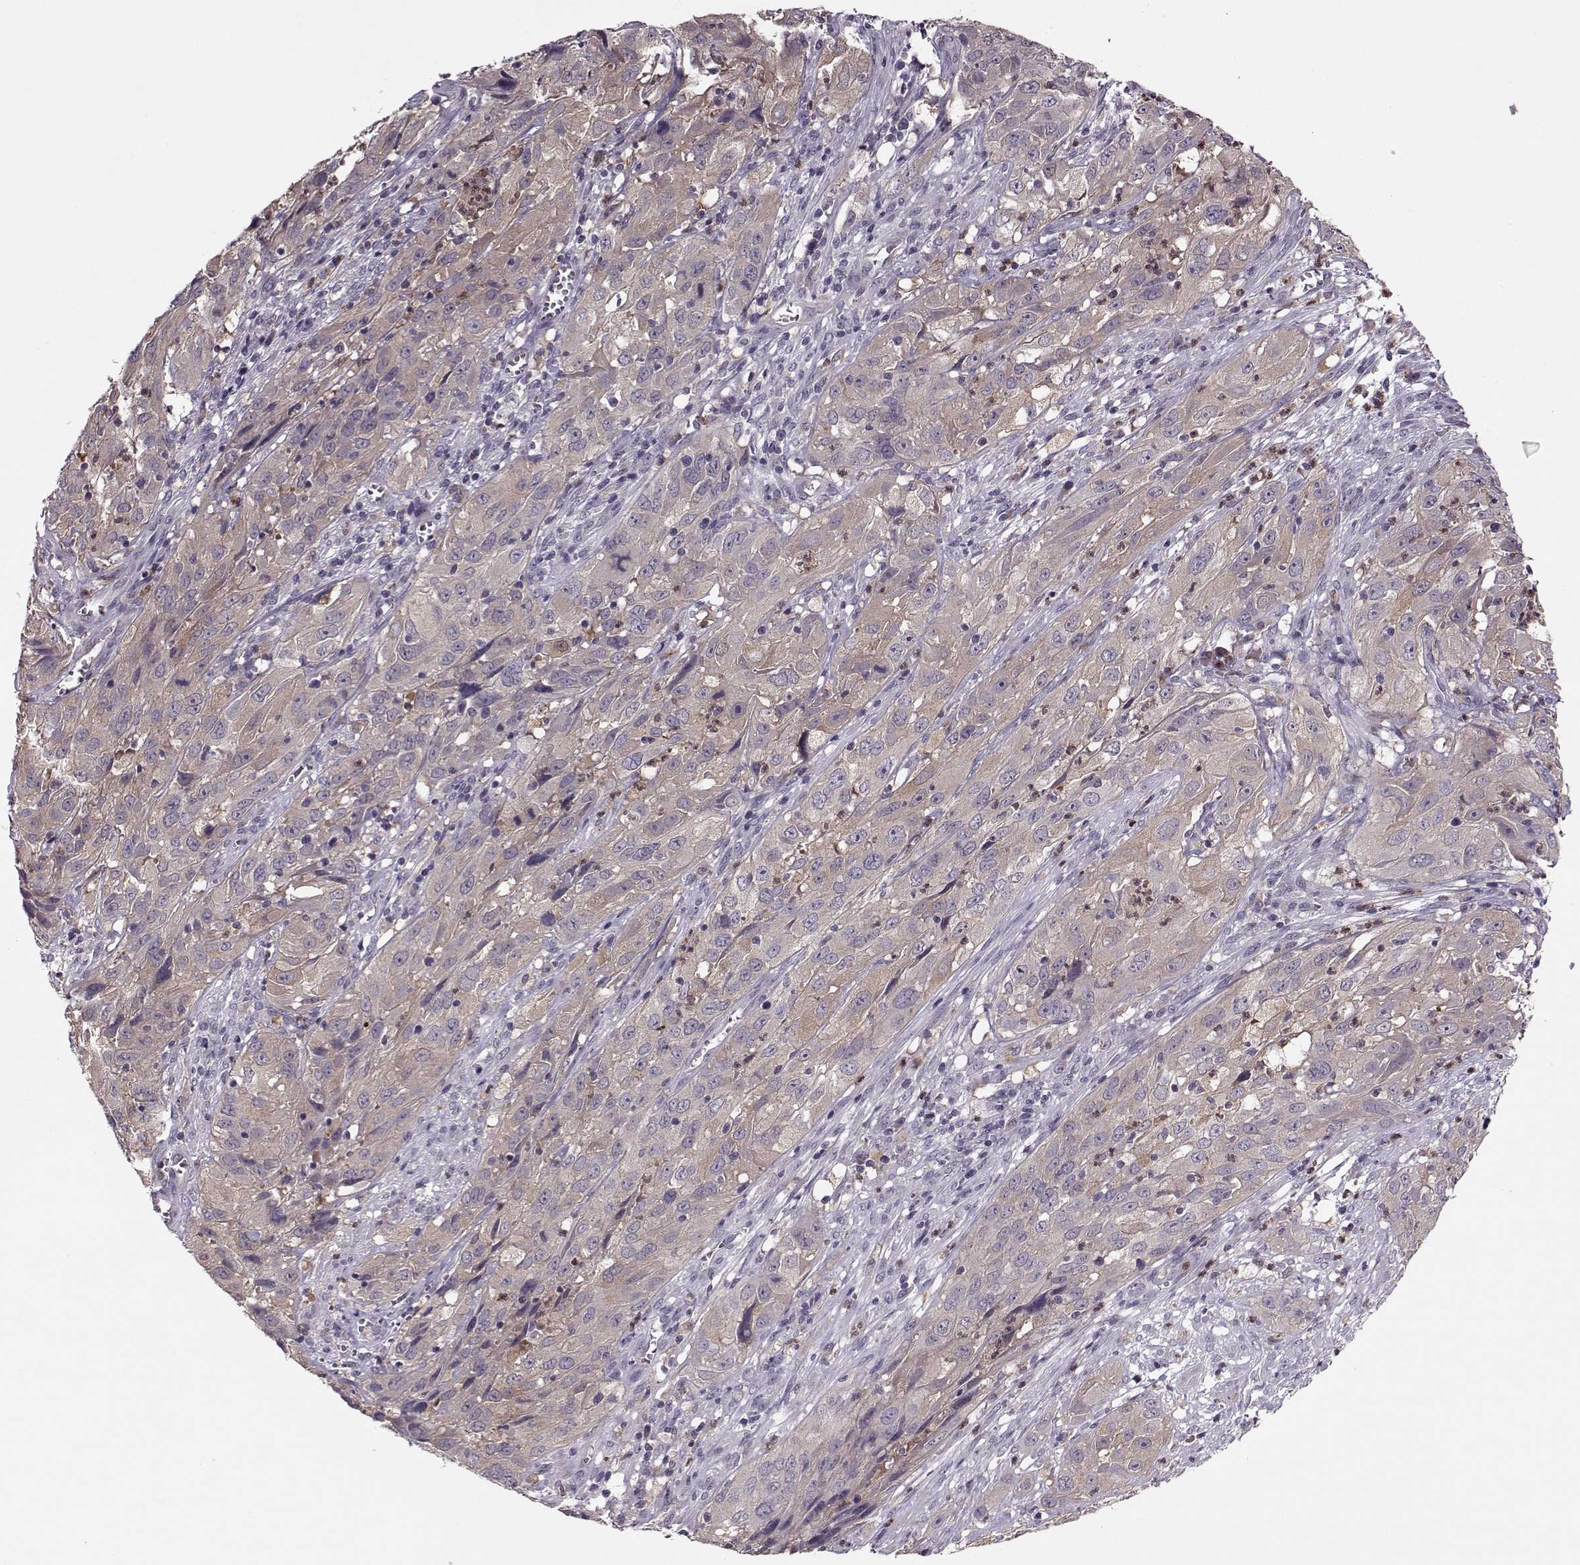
{"staining": {"intensity": "weak", "quantity": ">75%", "location": "cytoplasmic/membranous"}, "tissue": "cervical cancer", "cell_type": "Tumor cells", "image_type": "cancer", "snomed": [{"axis": "morphology", "description": "Squamous cell carcinoma, NOS"}, {"axis": "topography", "description": "Cervix"}], "caption": "Immunohistochemistry photomicrograph of human cervical cancer stained for a protein (brown), which exhibits low levels of weak cytoplasmic/membranous expression in about >75% of tumor cells.", "gene": "ACOT11", "patient": {"sex": "female", "age": 32}}